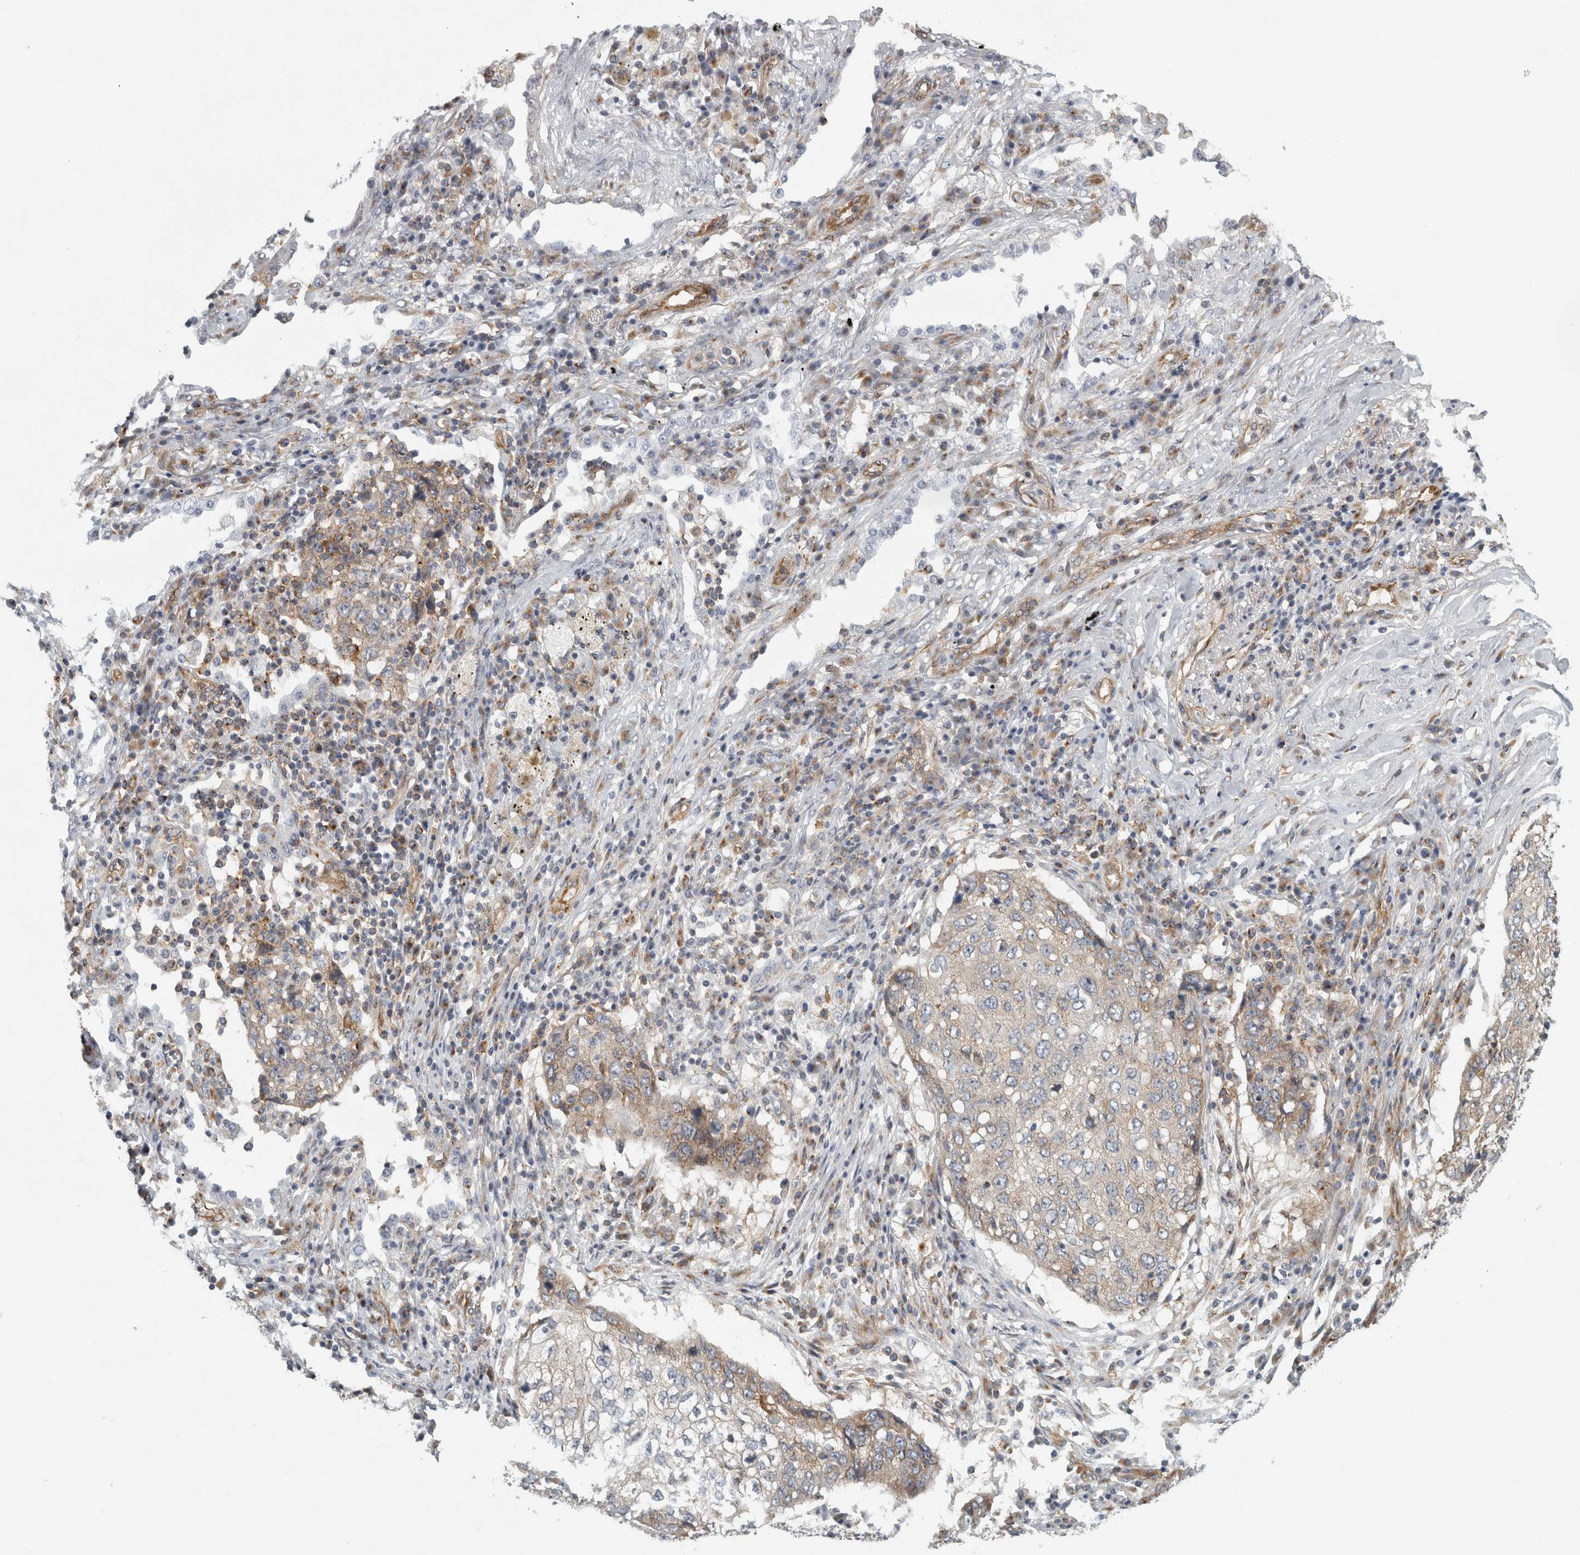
{"staining": {"intensity": "weak", "quantity": "<25%", "location": "cytoplasmic/membranous"}, "tissue": "lung cancer", "cell_type": "Tumor cells", "image_type": "cancer", "snomed": [{"axis": "morphology", "description": "Squamous cell carcinoma, NOS"}, {"axis": "topography", "description": "Lung"}], "caption": "IHC image of human lung cancer stained for a protein (brown), which displays no expression in tumor cells.", "gene": "PEX6", "patient": {"sex": "female", "age": 63}}